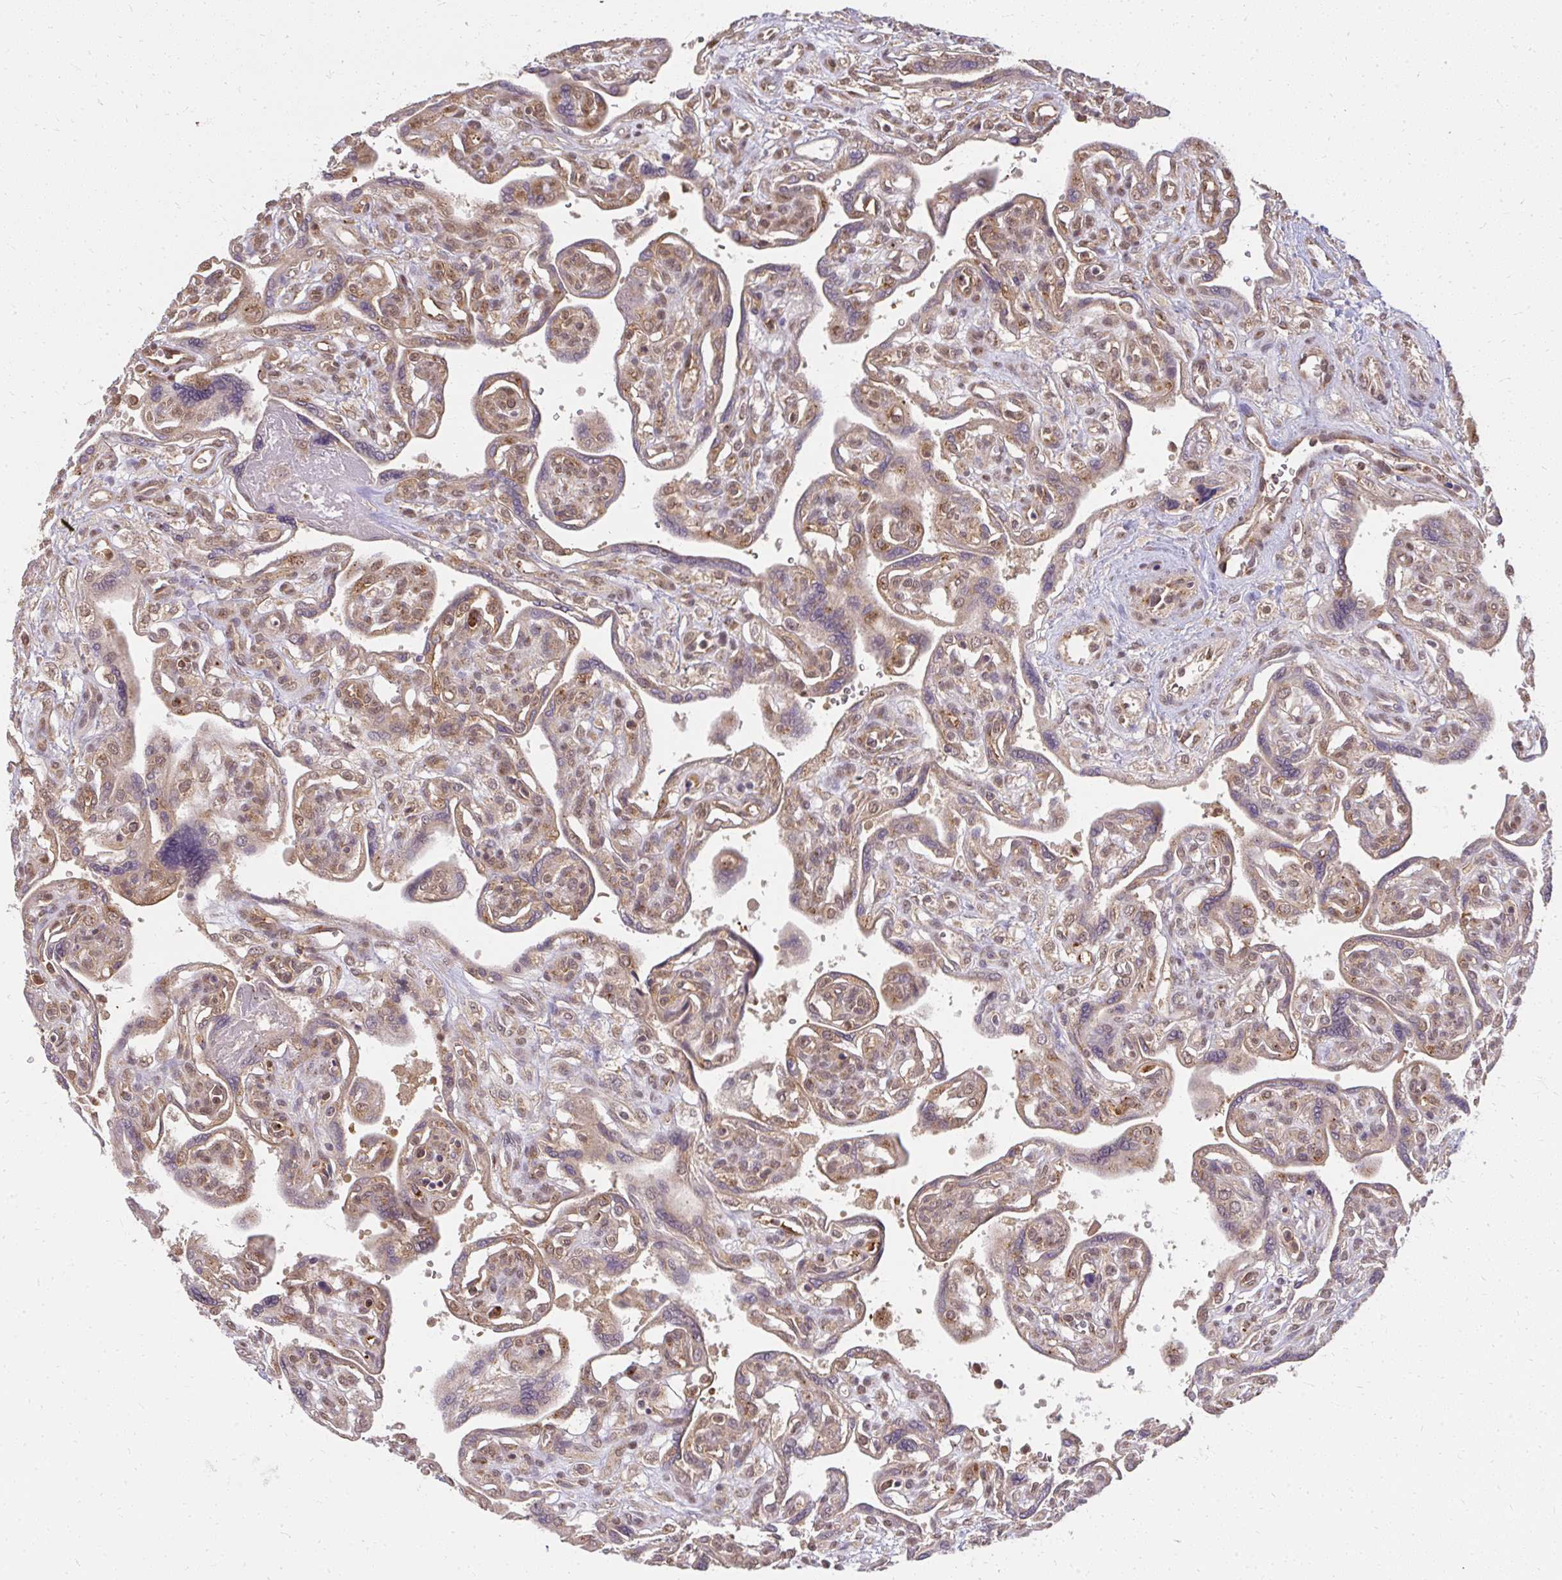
{"staining": {"intensity": "weak", "quantity": ">75%", "location": "nuclear"}, "tissue": "placenta", "cell_type": "Decidual cells", "image_type": "normal", "snomed": [{"axis": "morphology", "description": "Normal tissue, NOS"}, {"axis": "topography", "description": "Placenta"}], "caption": "High-power microscopy captured an IHC micrograph of unremarkable placenta, revealing weak nuclear expression in about >75% of decidual cells.", "gene": "LARS2", "patient": {"sex": "female", "age": 39}}